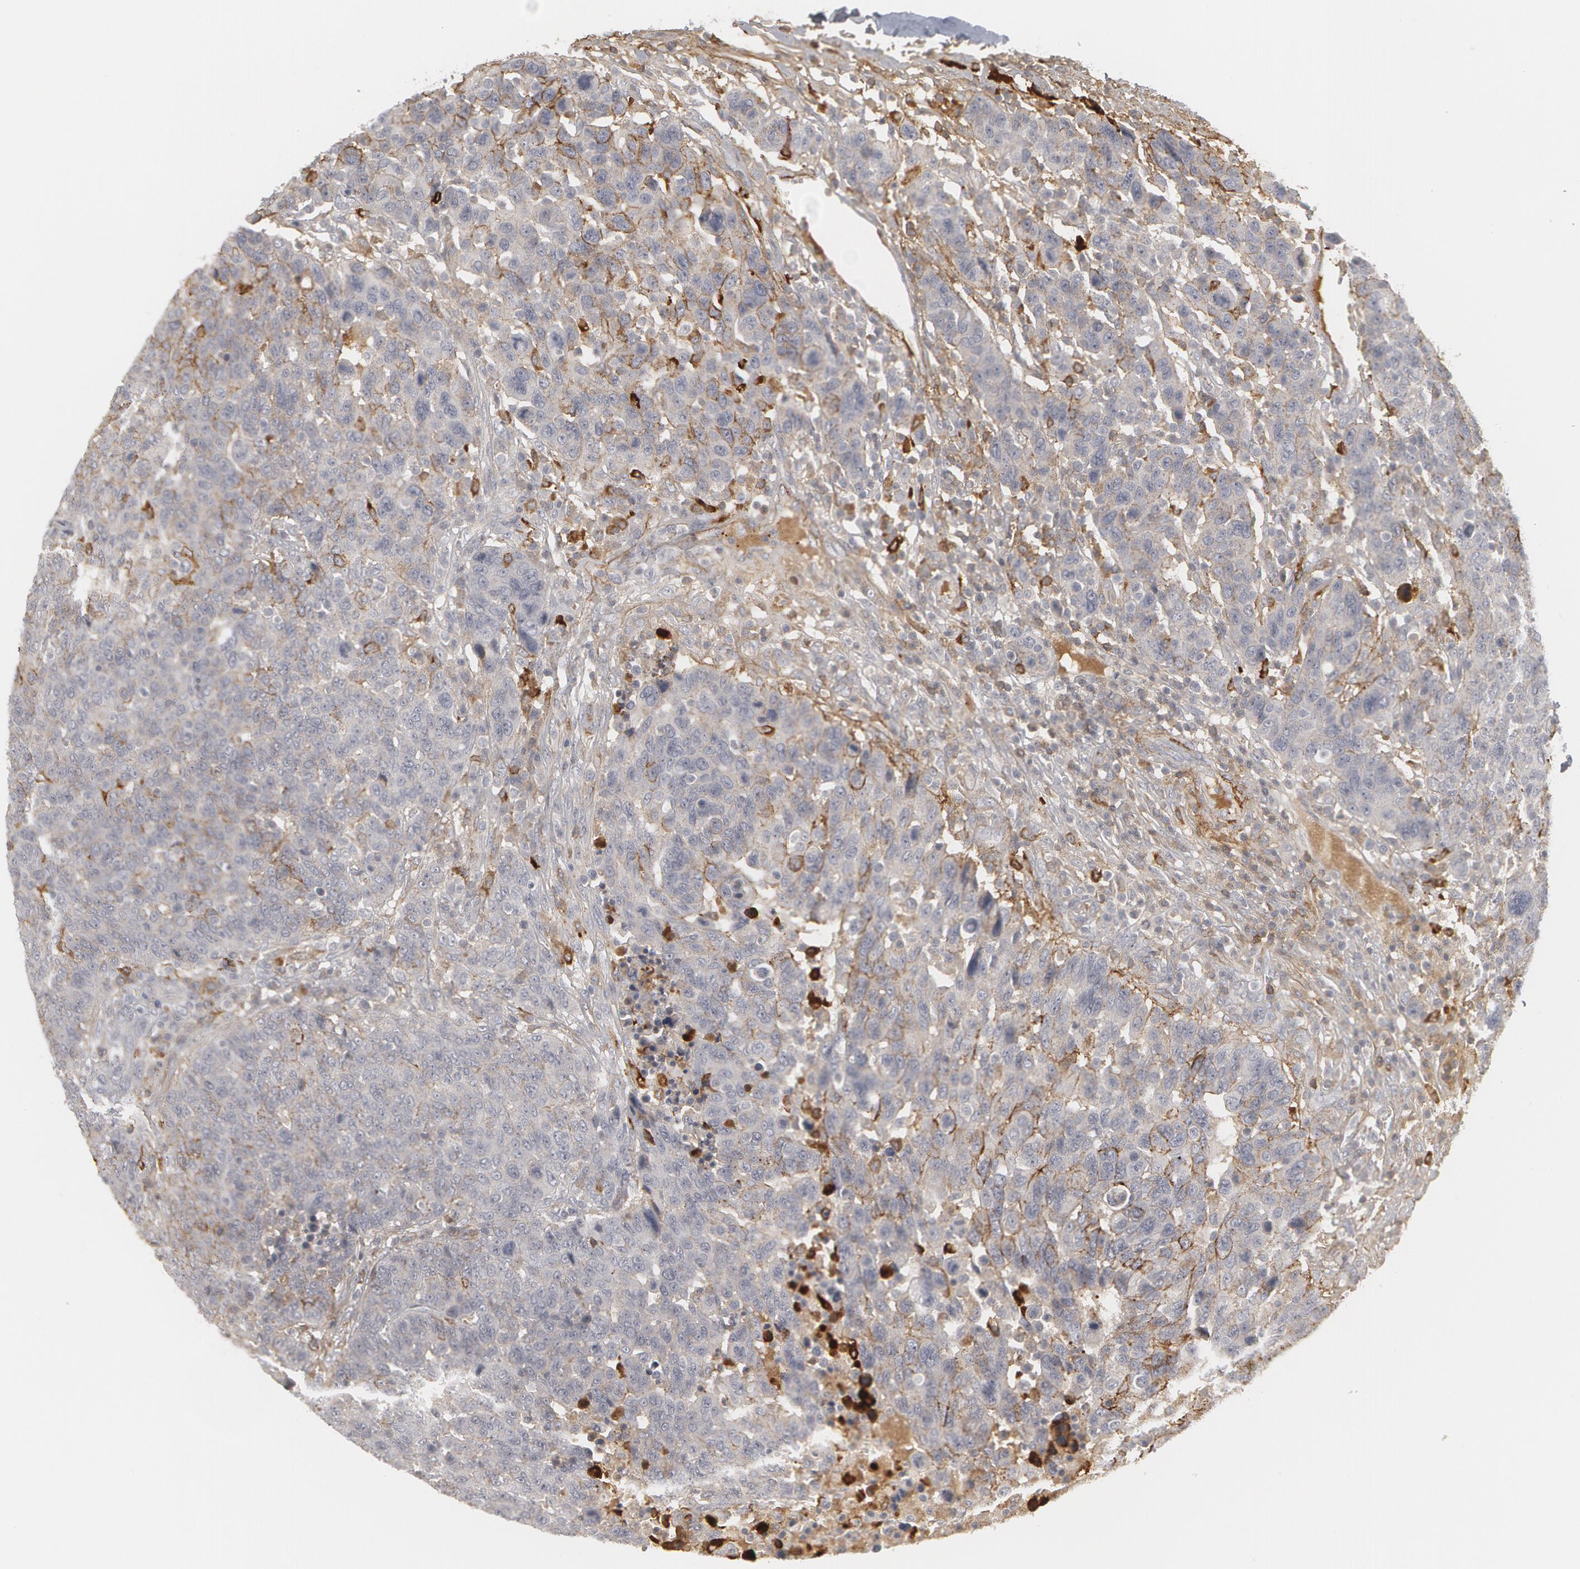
{"staining": {"intensity": "weak", "quantity": "<25%", "location": "cytoplasmic/membranous"}, "tissue": "breast cancer", "cell_type": "Tumor cells", "image_type": "cancer", "snomed": [{"axis": "morphology", "description": "Duct carcinoma"}, {"axis": "topography", "description": "Breast"}], "caption": "The histopathology image exhibits no staining of tumor cells in breast invasive ductal carcinoma.", "gene": "C1QC", "patient": {"sex": "female", "age": 37}}